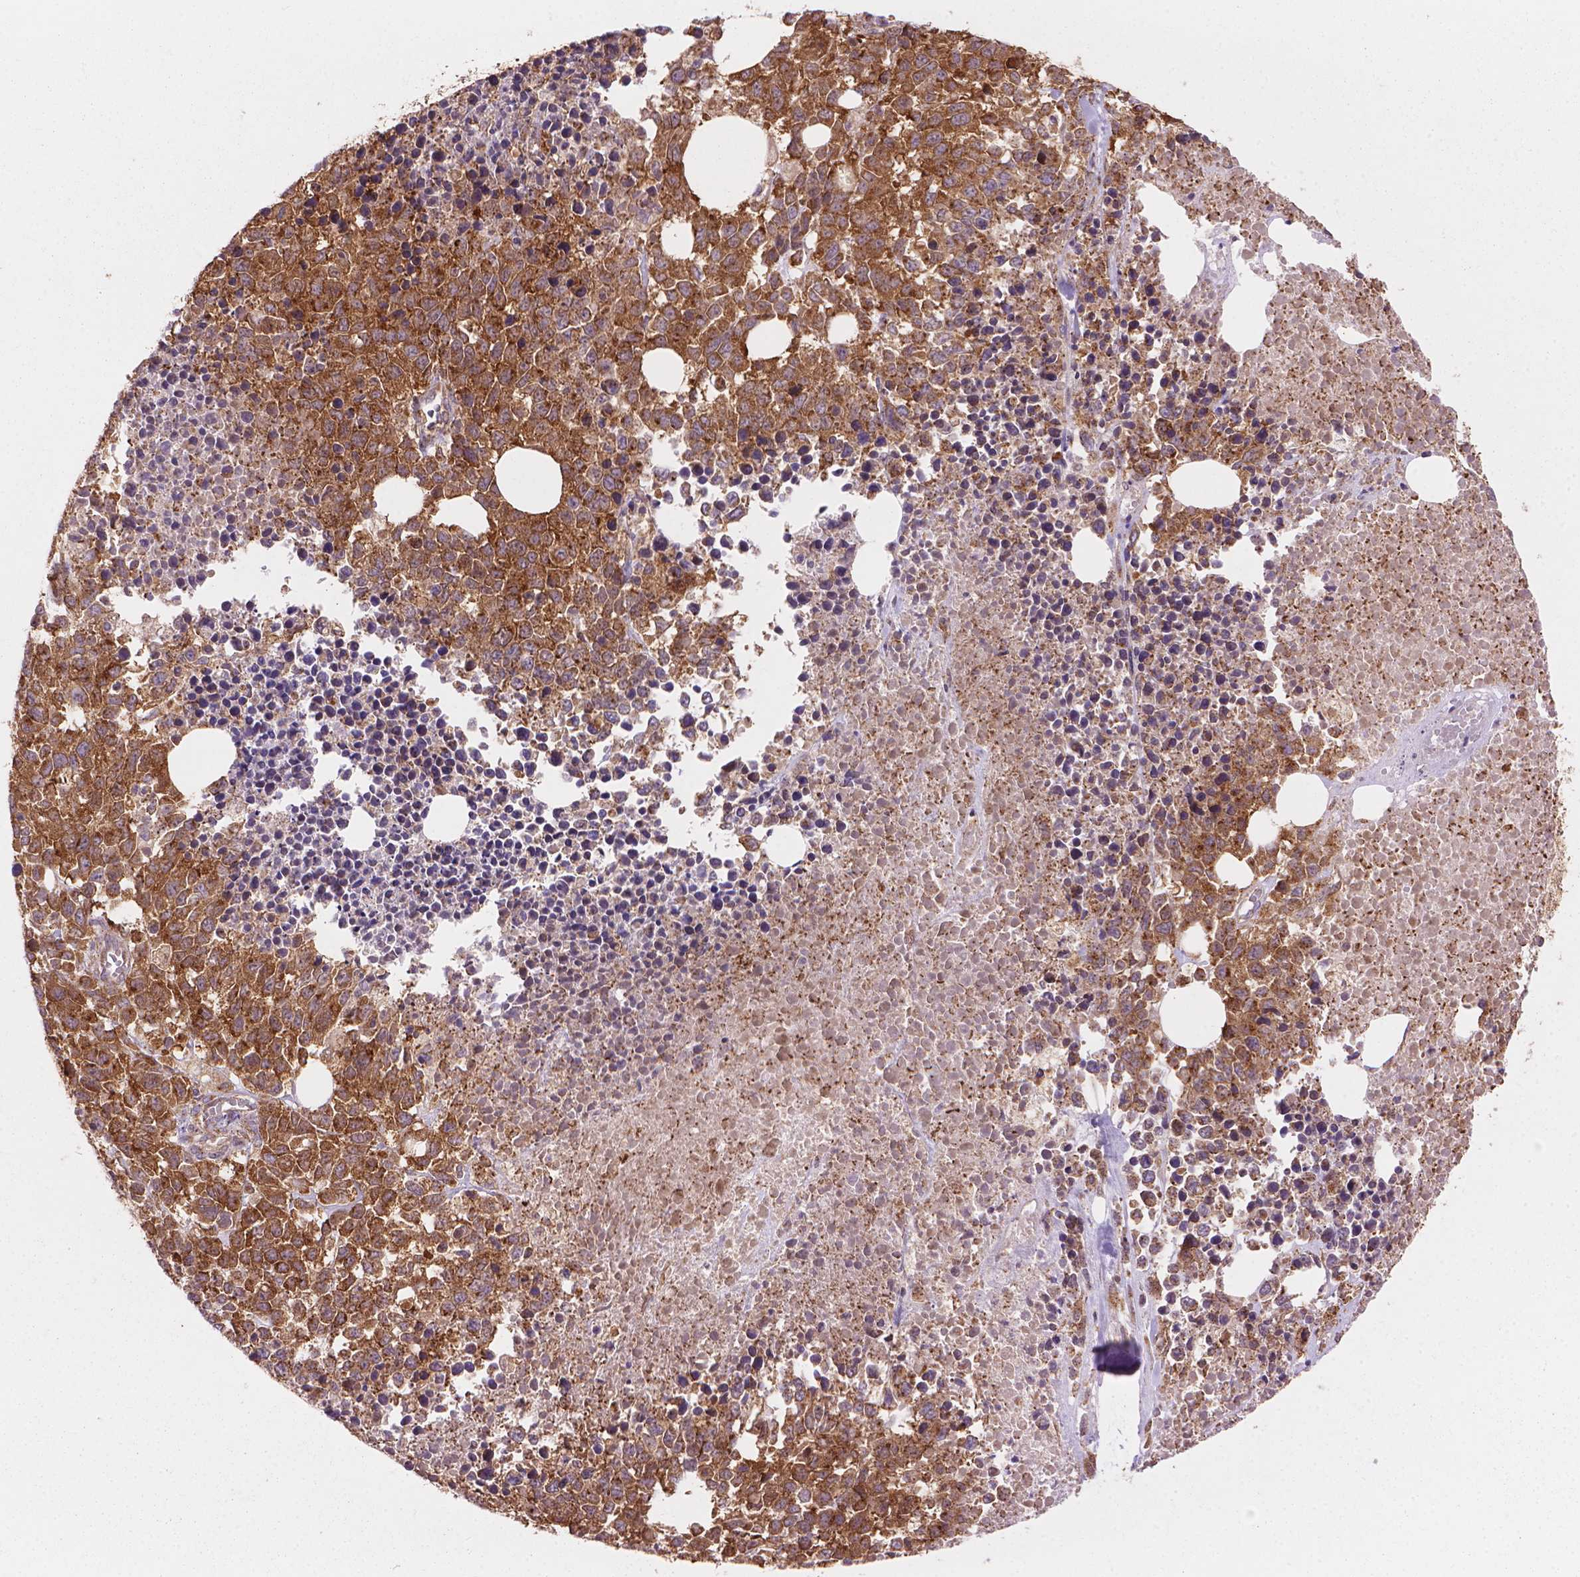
{"staining": {"intensity": "moderate", "quantity": ">75%", "location": "cytoplasmic/membranous"}, "tissue": "melanoma", "cell_type": "Tumor cells", "image_type": "cancer", "snomed": [{"axis": "morphology", "description": "Malignant melanoma, Metastatic site"}, {"axis": "topography", "description": "Skin"}], "caption": "High-magnification brightfield microscopy of melanoma stained with DAB (brown) and counterstained with hematoxylin (blue). tumor cells exhibit moderate cytoplasmic/membranous staining is identified in about>75% of cells.", "gene": "VARS2", "patient": {"sex": "male", "age": 84}}